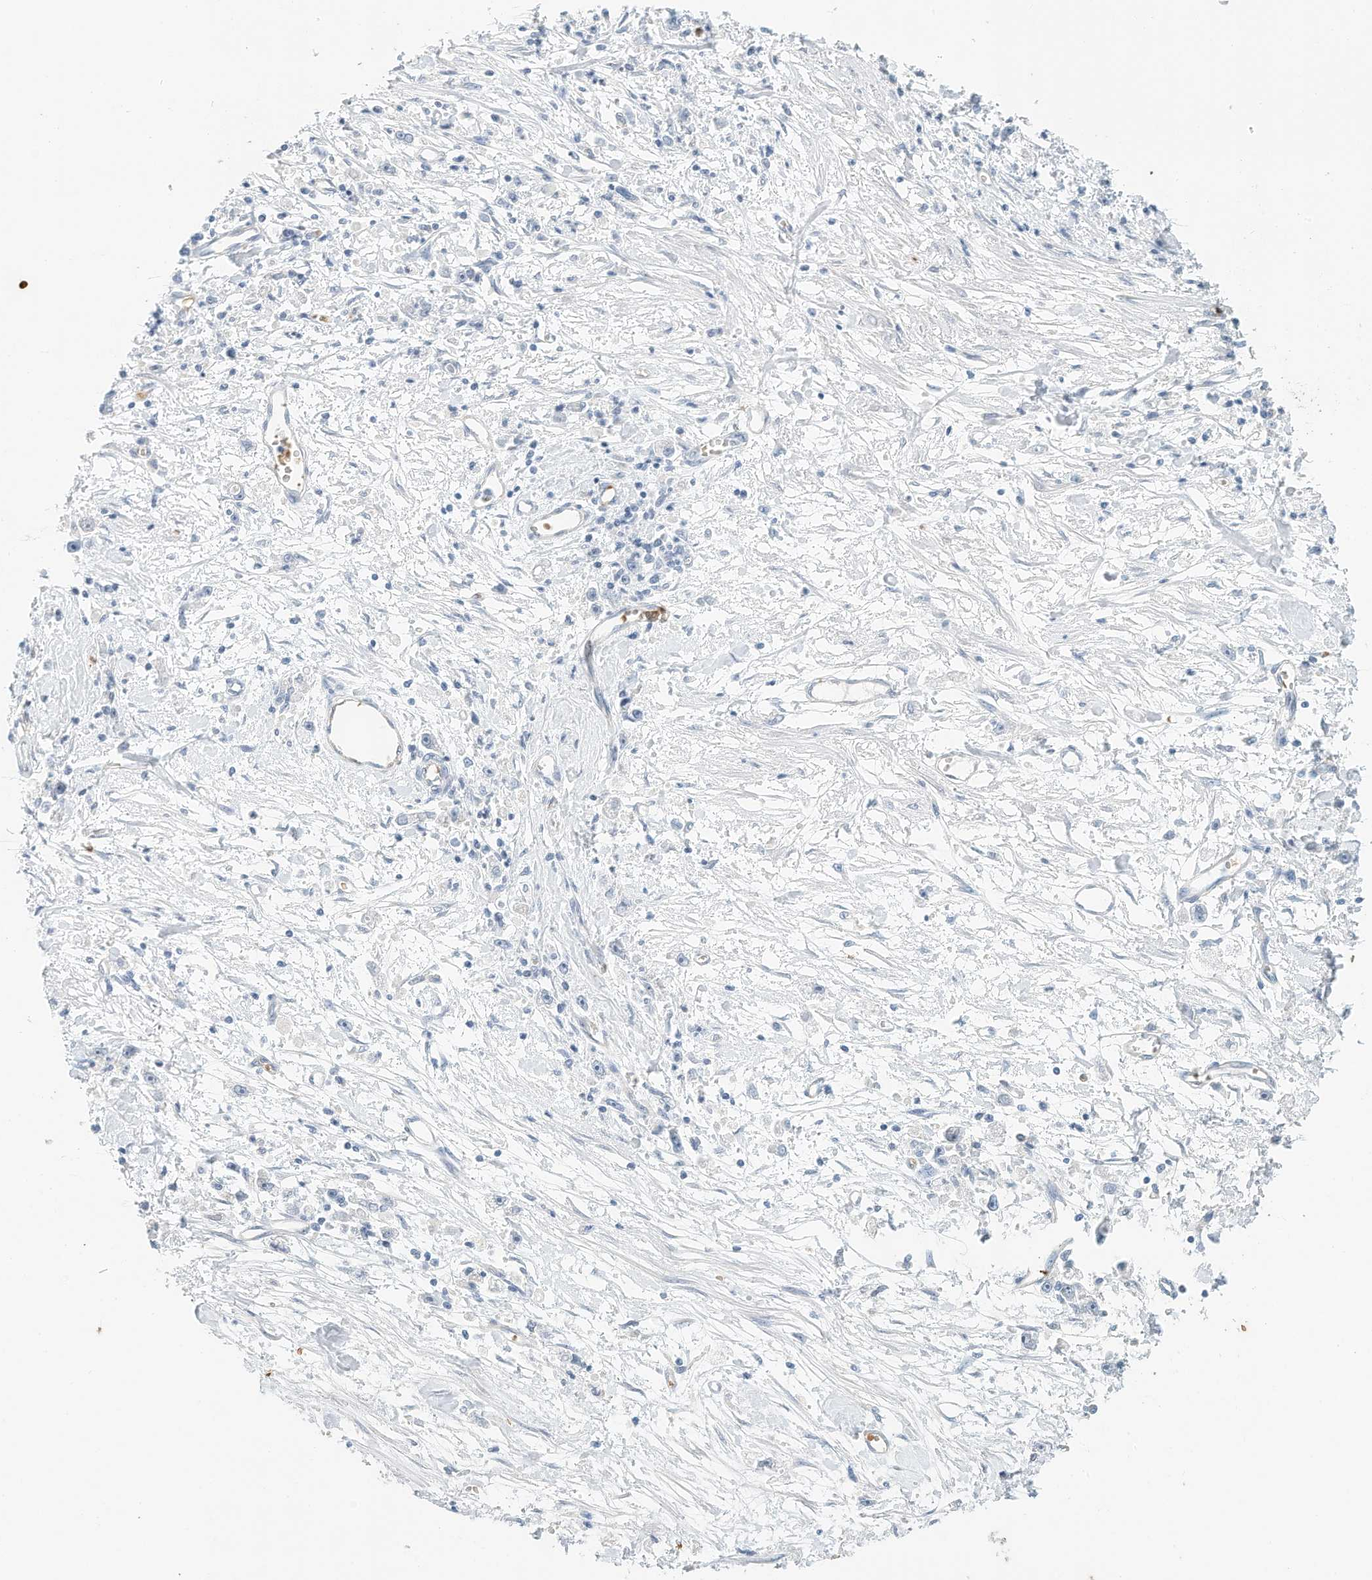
{"staining": {"intensity": "negative", "quantity": "none", "location": "none"}, "tissue": "stomach cancer", "cell_type": "Tumor cells", "image_type": "cancer", "snomed": [{"axis": "morphology", "description": "Adenocarcinoma, NOS"}, {"axis": "topography", "description": "Stomach"}], "caption": "DAB immunohistochemical staining of human stomach cancer (adenocarcinoma) demonstrates no significant expression in tumor cells. (DAB (3,3'-diaminobenzidine) immunohistochemistry (IHC), high magnification).", "gene": "RCAN3", "patient": {"sex": "female", "age": 59}}